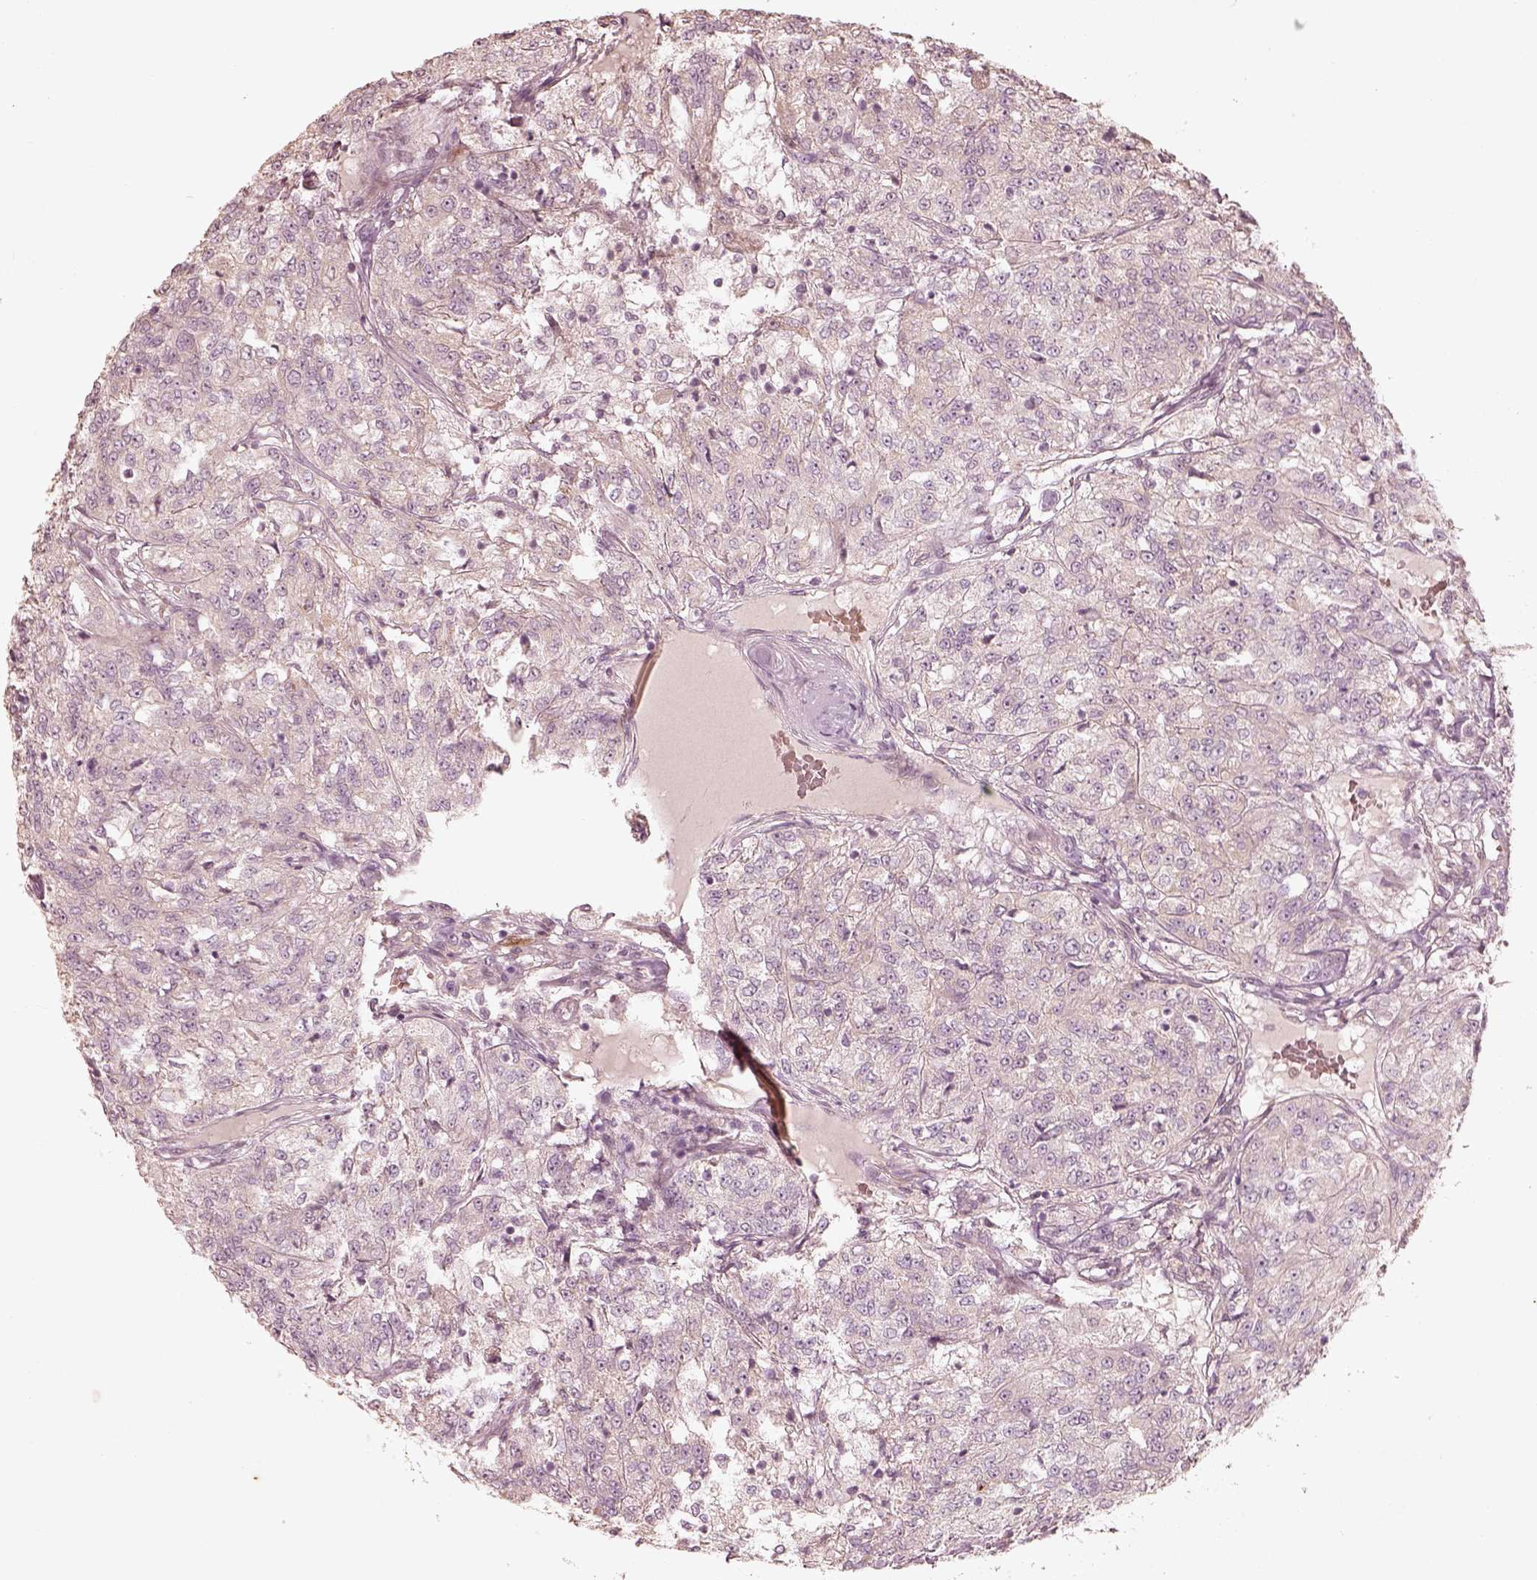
{"staining": {"intensity": "negative", "quantity": "none", "location": "none"}, "tissue": "renal cancer", "cell_type": "Tumor cells", "image_type": "cancer", "snomed": [{"axis": "morphology", "description": "Adenocarcinoma, NOS"}, {"axis": "topography", "description": "Kidney"}], "caption": "Immunohistochemical staining of human renal cancer reveals no significant expression in tumor cells. (Stains: DAB (3,3'-diaminobenzidine) immunohistochemistry with hematoxylin counter stain, Microscopy: brightfield microscopy at high magnification).", "gene": "WLS", "patient": {"sex": "female", "age": 63}}